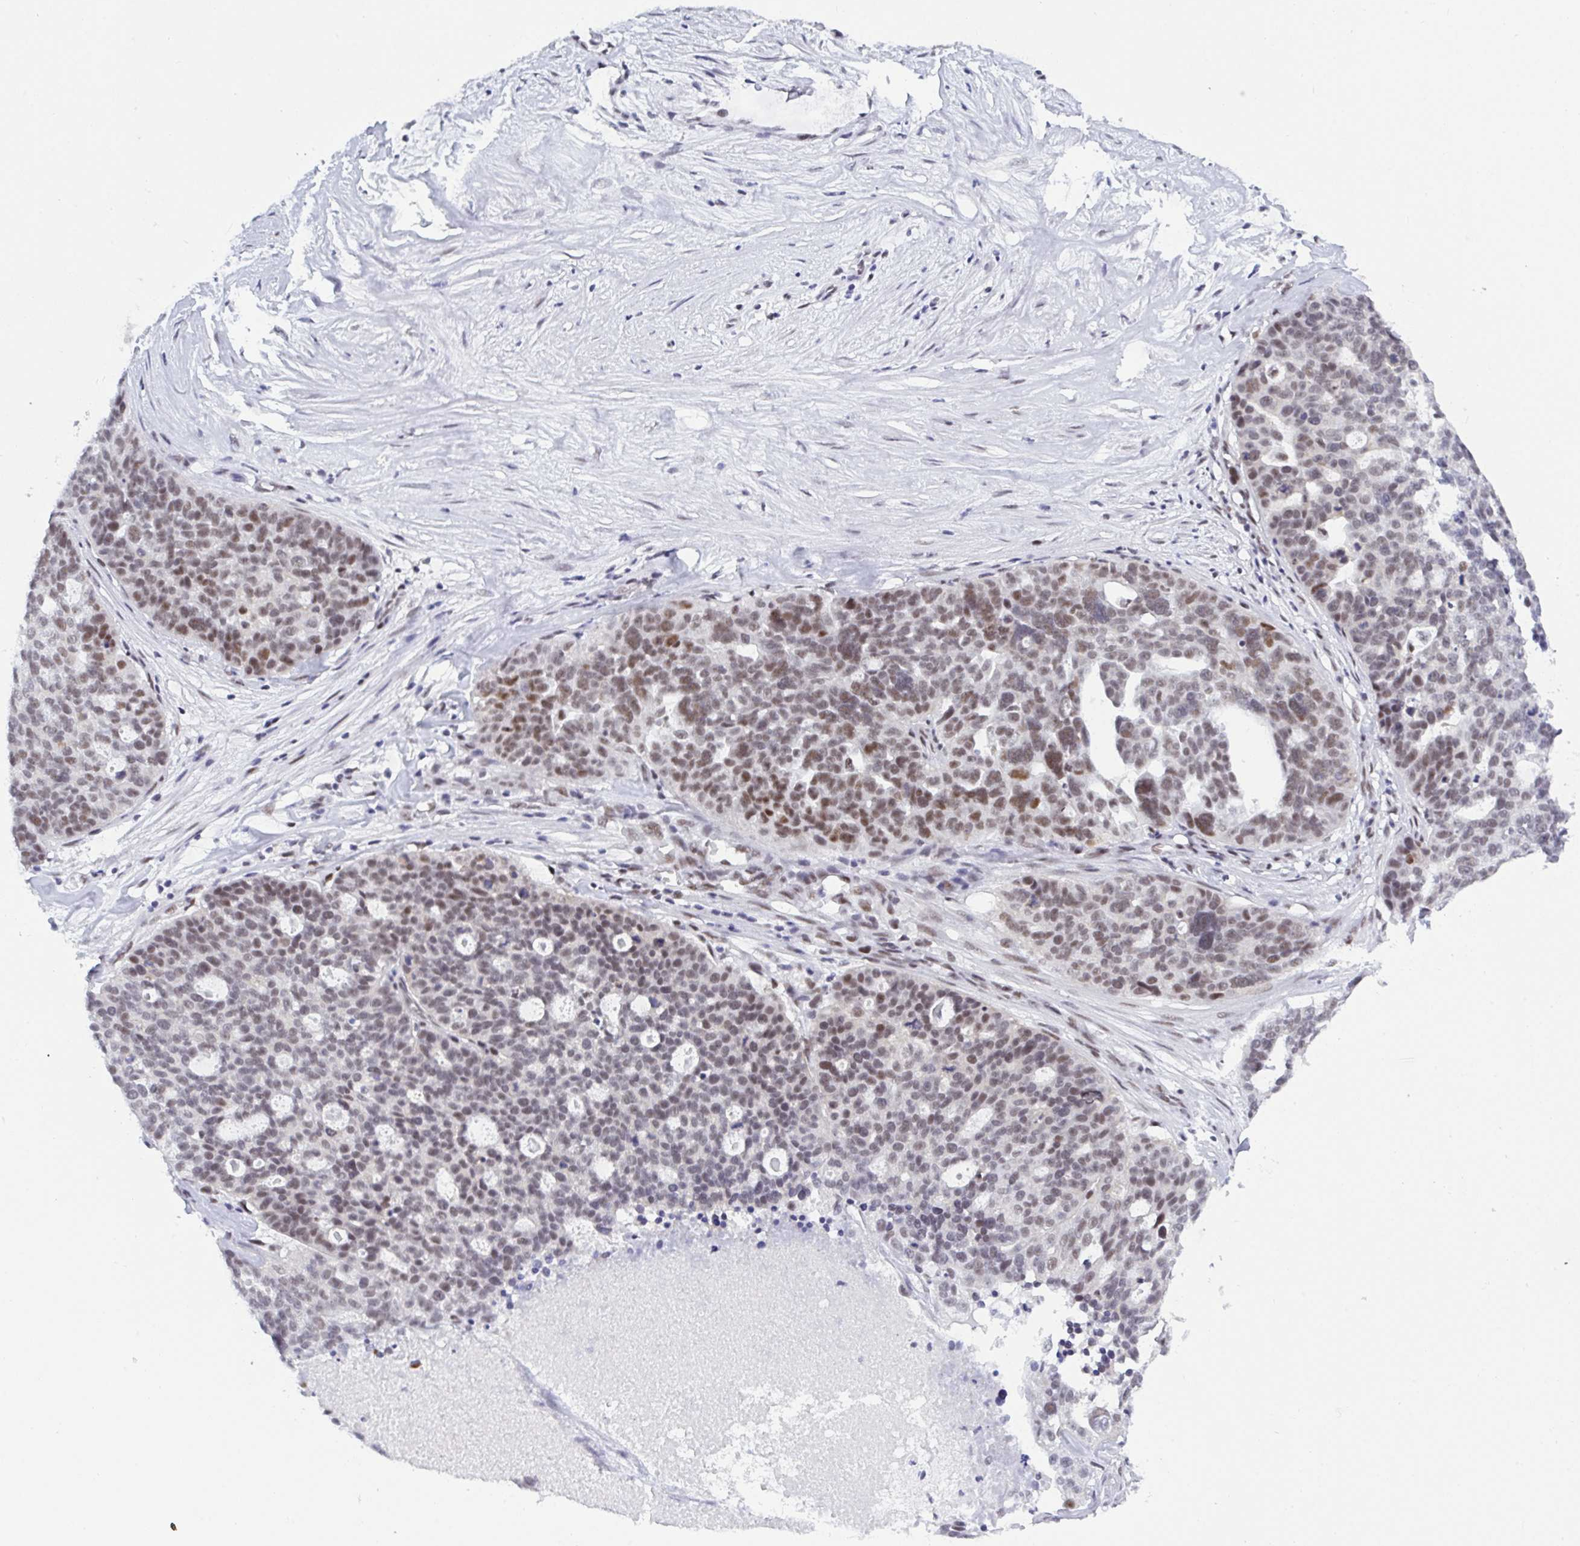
{"staining": {"intensity": "moderate", "quantity": "25%-75%", "location": "nuclear"}, "tissue": "ovarian cancer", "cell_type": "Tumor cells", "image_type": "cancer", "snomed": [{"axis": "morphology", "description": "Cystadenocarcinoma, serous, NOS"}, {"axis": "topography", "description": "Ovary"}], "caption": "Immunohistochemistry (IHC) (DAB) staining of human ovarian serous cystadenocarcinoma reveals moderate nuclear protein expression in approximately 25%-75% of tumor cells.", "gene": "PPP1R10", "patient": {"sex": "female", "age": 59}}